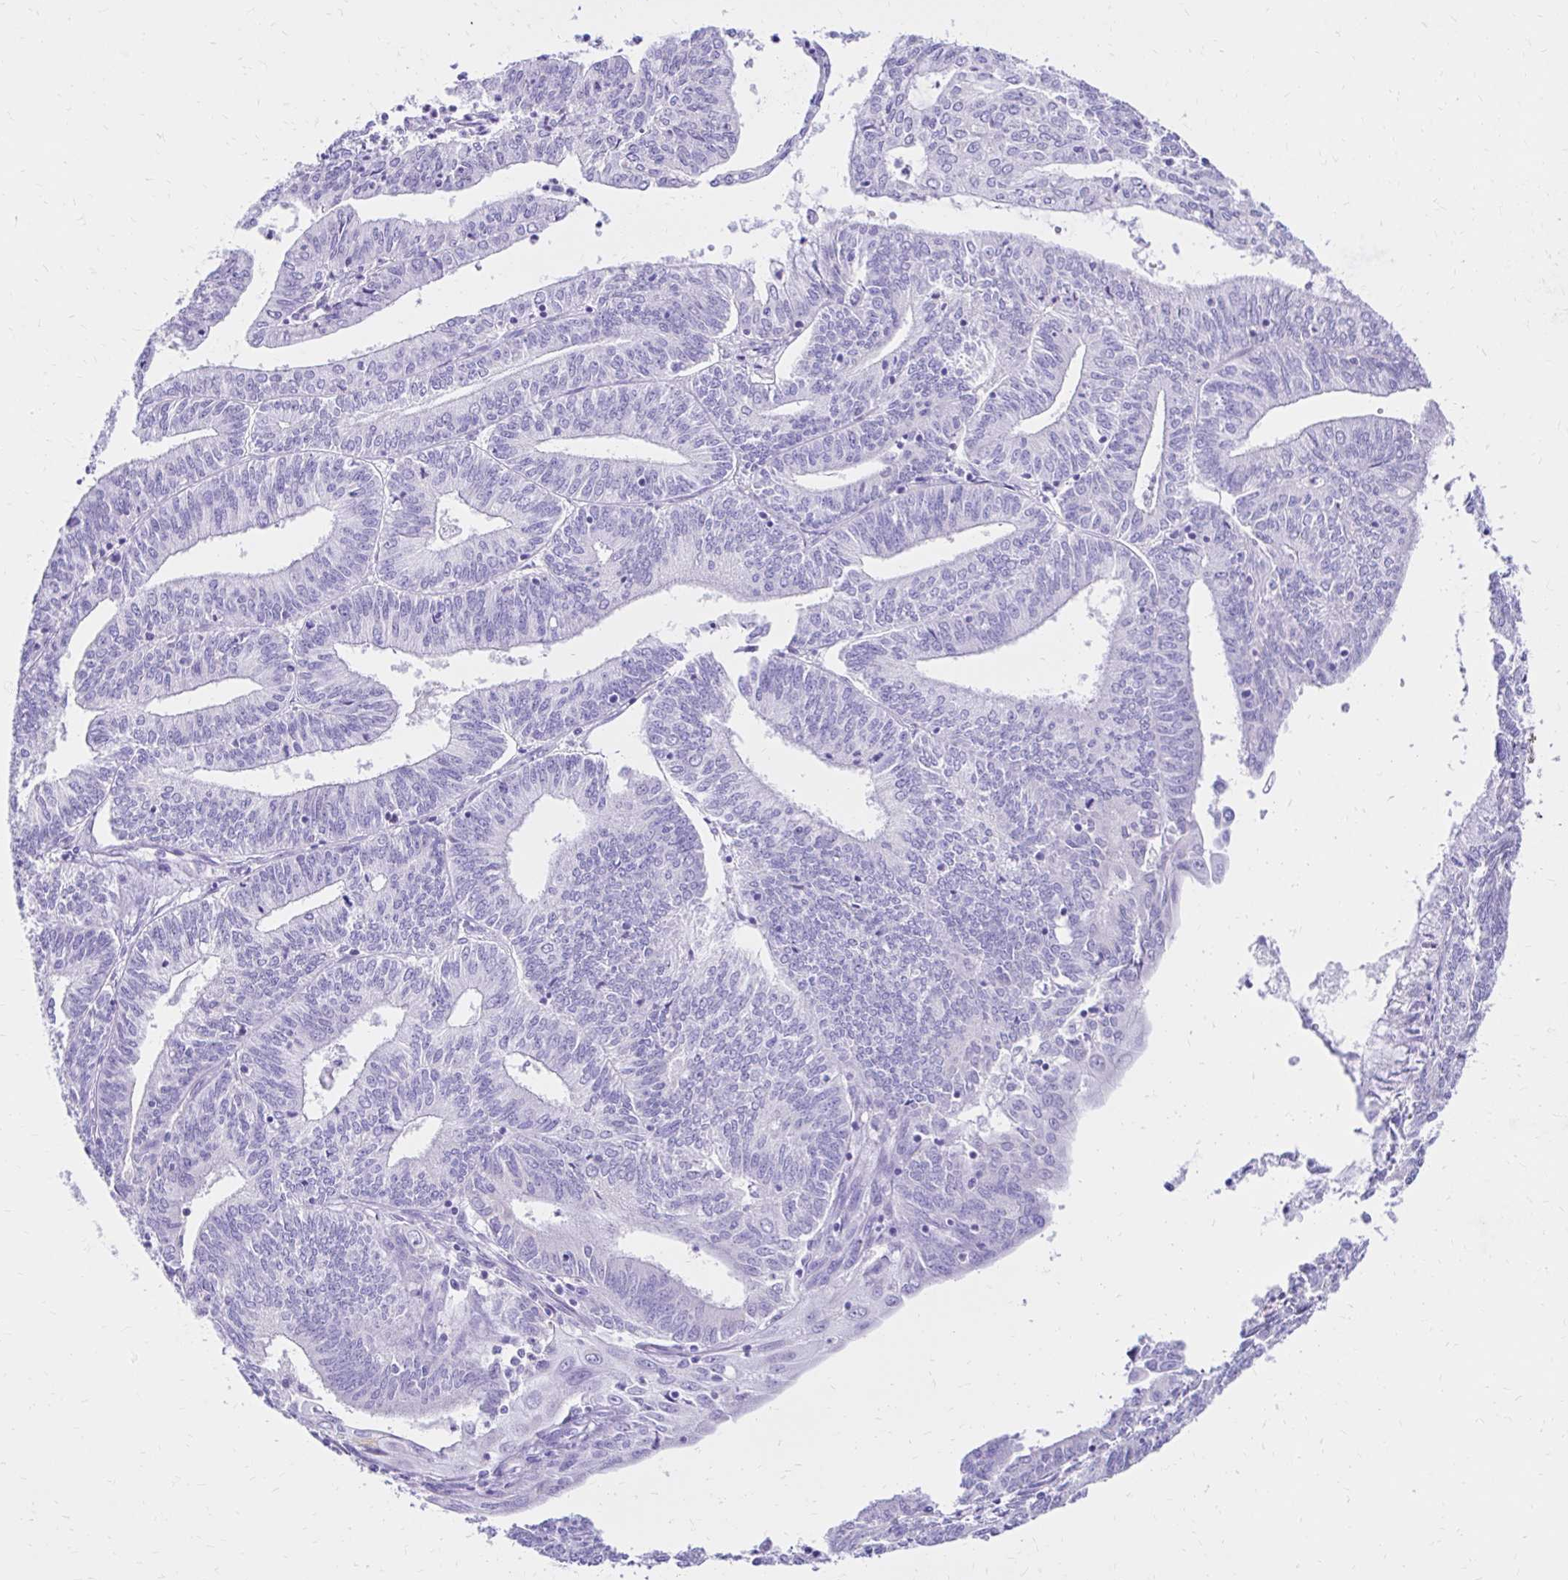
{"staining": {"intensity": "negative", "quantity": "none", "location": "none"}, "tissue": "endometrial cancer", "cell_type": "Tumor cells", "image_type": "cancer", "snomed": [{"axis": "morphology", "description": "Adenocarcinoma, NOS"}, {"axis": "topography", "description": "Endometrium"}], "caption": "Endometrial cancer was stained to show a protein in brown. There is no significant expression in tumor cells. The staining is performed using DAB (3,3'-diaminobenzidine) brown chromogen with nuclei counter-stained in using hematoxylin.", "gene": "S100G", "patient": {"sex": "female", "age": 61}}